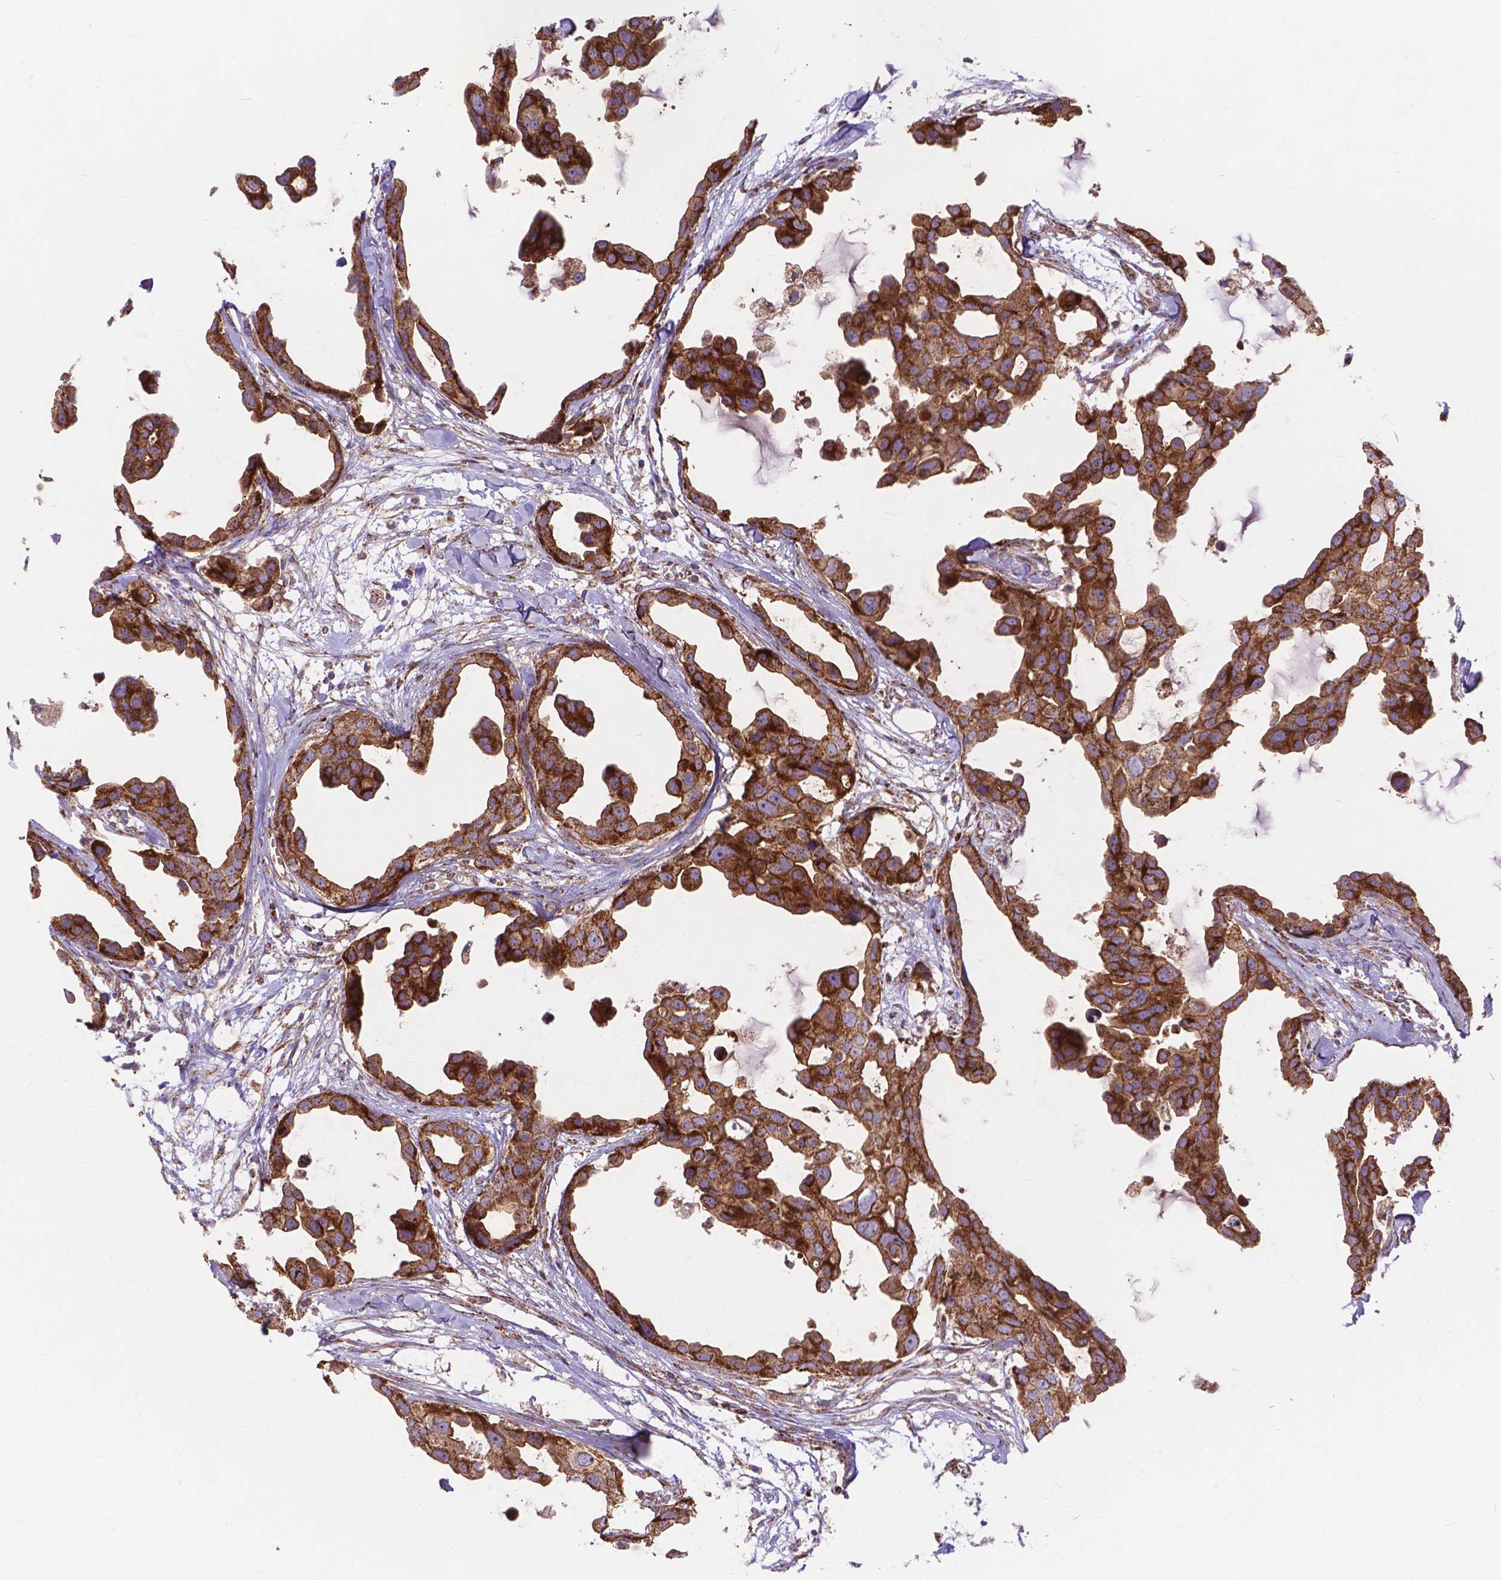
{"staining": {"intensity": "strong", "quantity": ">75%", "location": "cytoplasmic/membranous"}, "tissue": "breast cancer", "cell_type": "Tumor cells", "image_type": "cancer", "snomed": [{"axis": "morphology", "description": "Duct carcinoma"}, {"axis": "topography", "description": "Breast"}], "caption": "Human breast intraductal carcinoma stained with a brown dye reveals strong cytoplasmic/membranous positive expression in approximately >75% of tumor cells.", "gene": "AK3", "patient": {"sex": "female", "age": 38}}